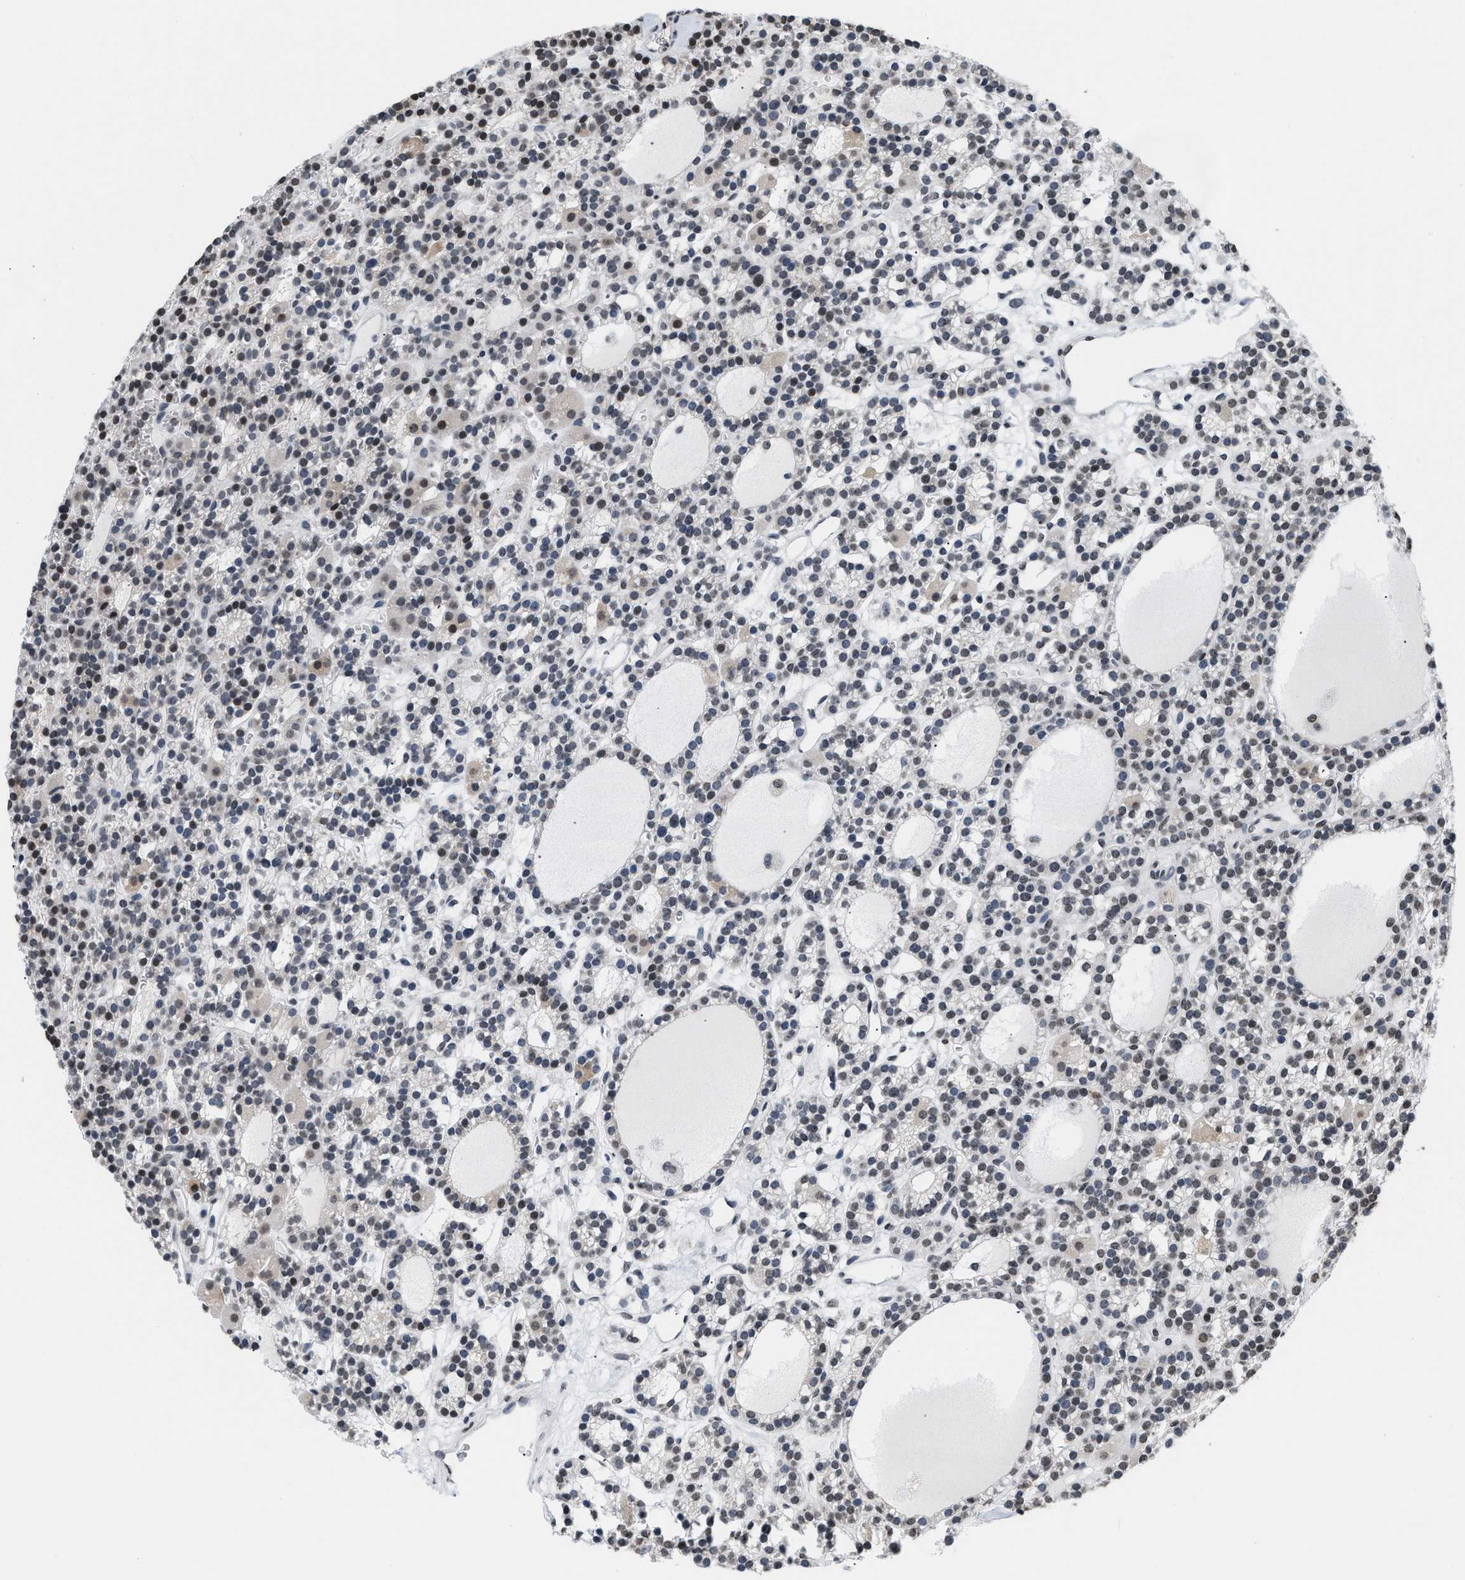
{"staining": {"intensity": "moderate", "quantity": "<25%", "location": "cytoplasmic/membranous,nuclear"}, "tissue": "parathyroid gland", "cell_type": "Glandular cells", "image_type": "normal", "snomed": [{"axis": "morphology", "description": "Normal tissue, NOS"}, {"axis": "morphology", "description": "Adenoma, NOS"}, {"axis": "topography", "description": "Parathyroid gland"}], "caption": "Human parathyroid gland stained with a brown dye exhibits moderate cytoplasmic/membranous,nuclear positive staining in about <25% of glandular cells.", "gene": "RAF1", "patient": {"sex": "female", "age": 58}}